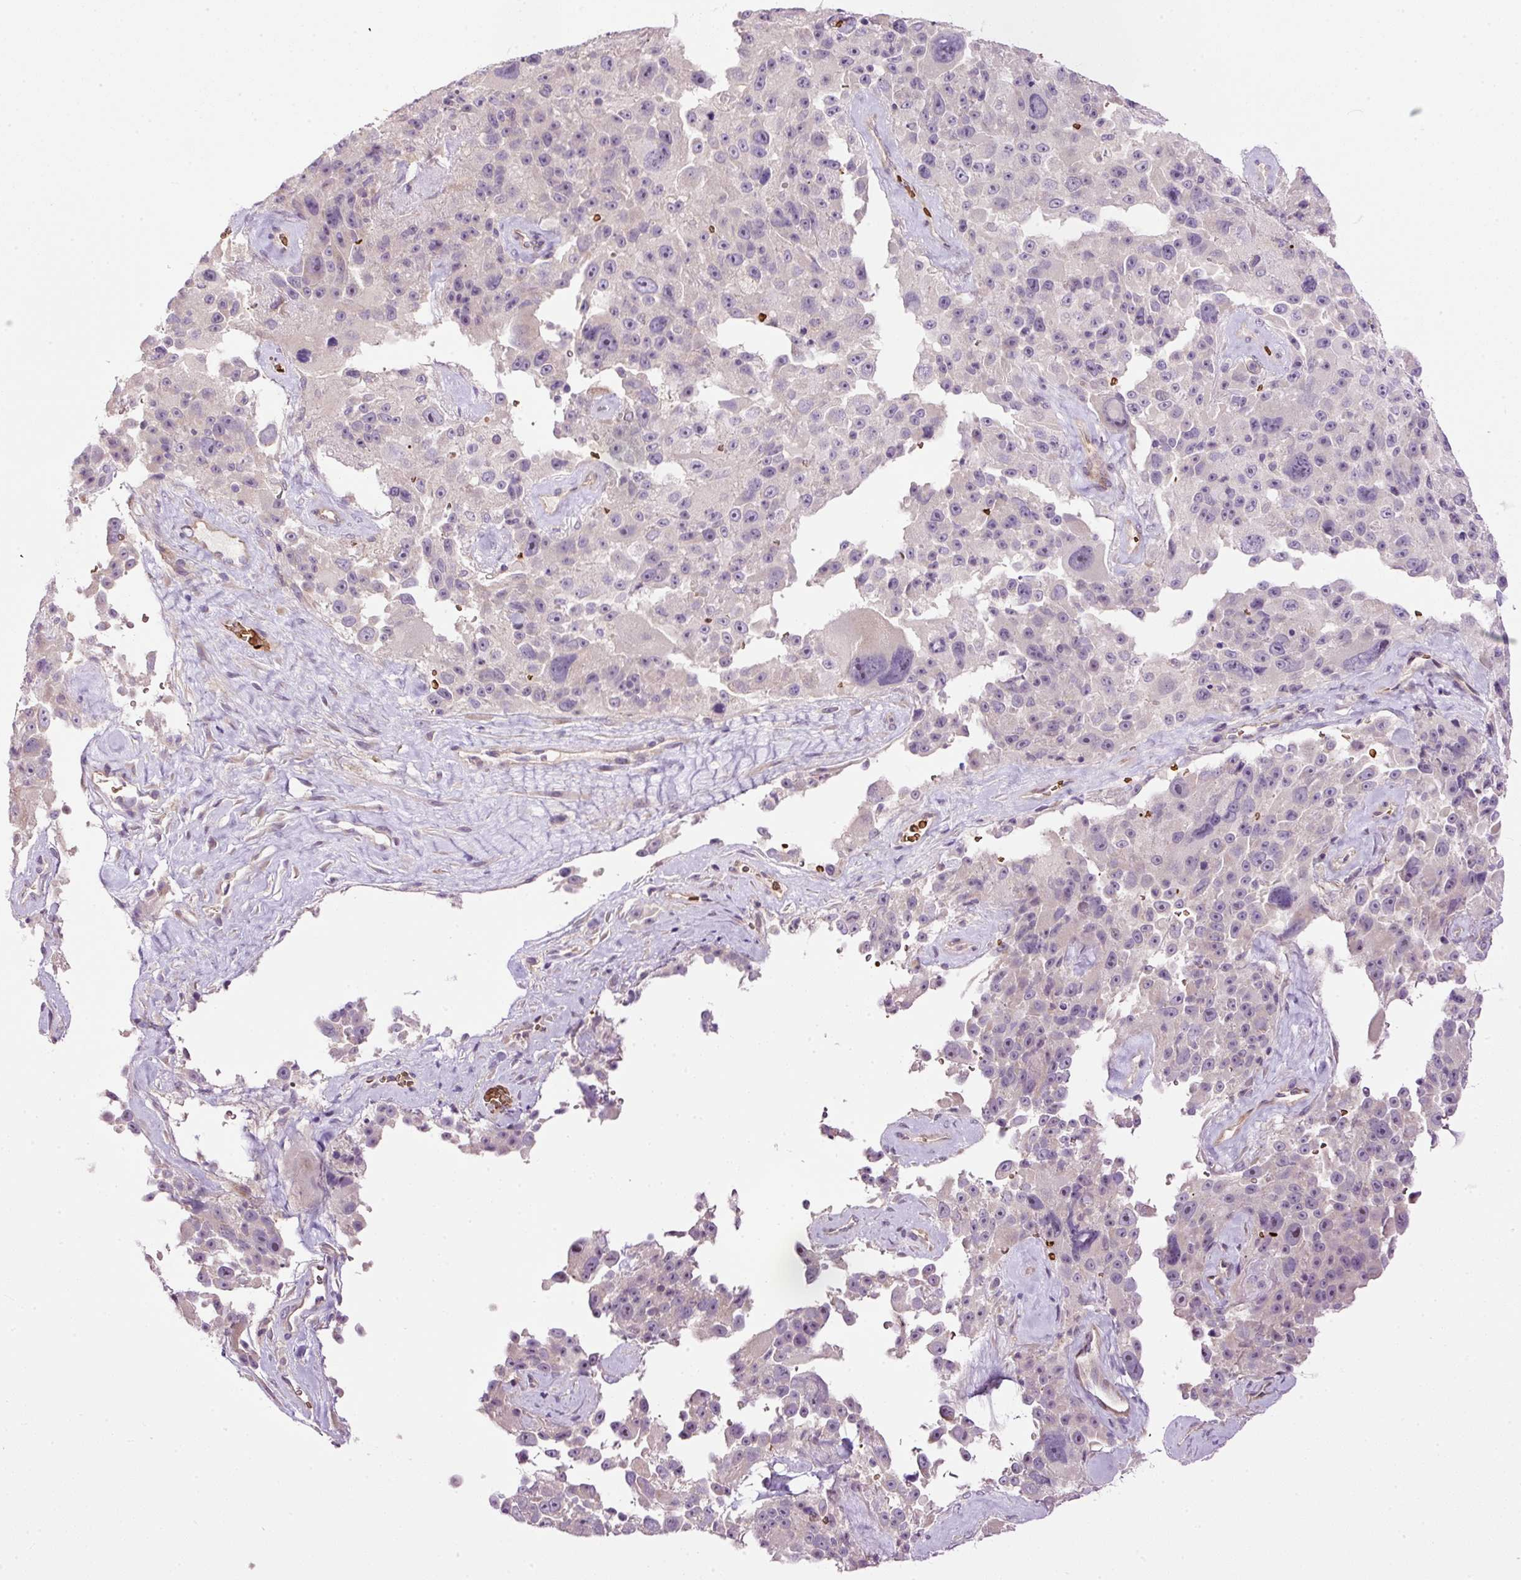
{"staining": {"intensity": "negative", "quantity": "none", "location": "none"}, "tissue": "melanoma", "cell_type": "Tumor cells", "image_type": "cancer", "snomed": [{"axis": "morphology", "description": "Malignant melanoma, Metastatic site"}, {"axis": "topography", "description": "Lymph node"}], "caption": "This is a photomicrograph of immunohistochemistry staining of malignant melanoma (metastatic site), which shows no expression in tumor cells.", "gene": "USHBP1", "patient": {"sex": "male", "age": 62}}